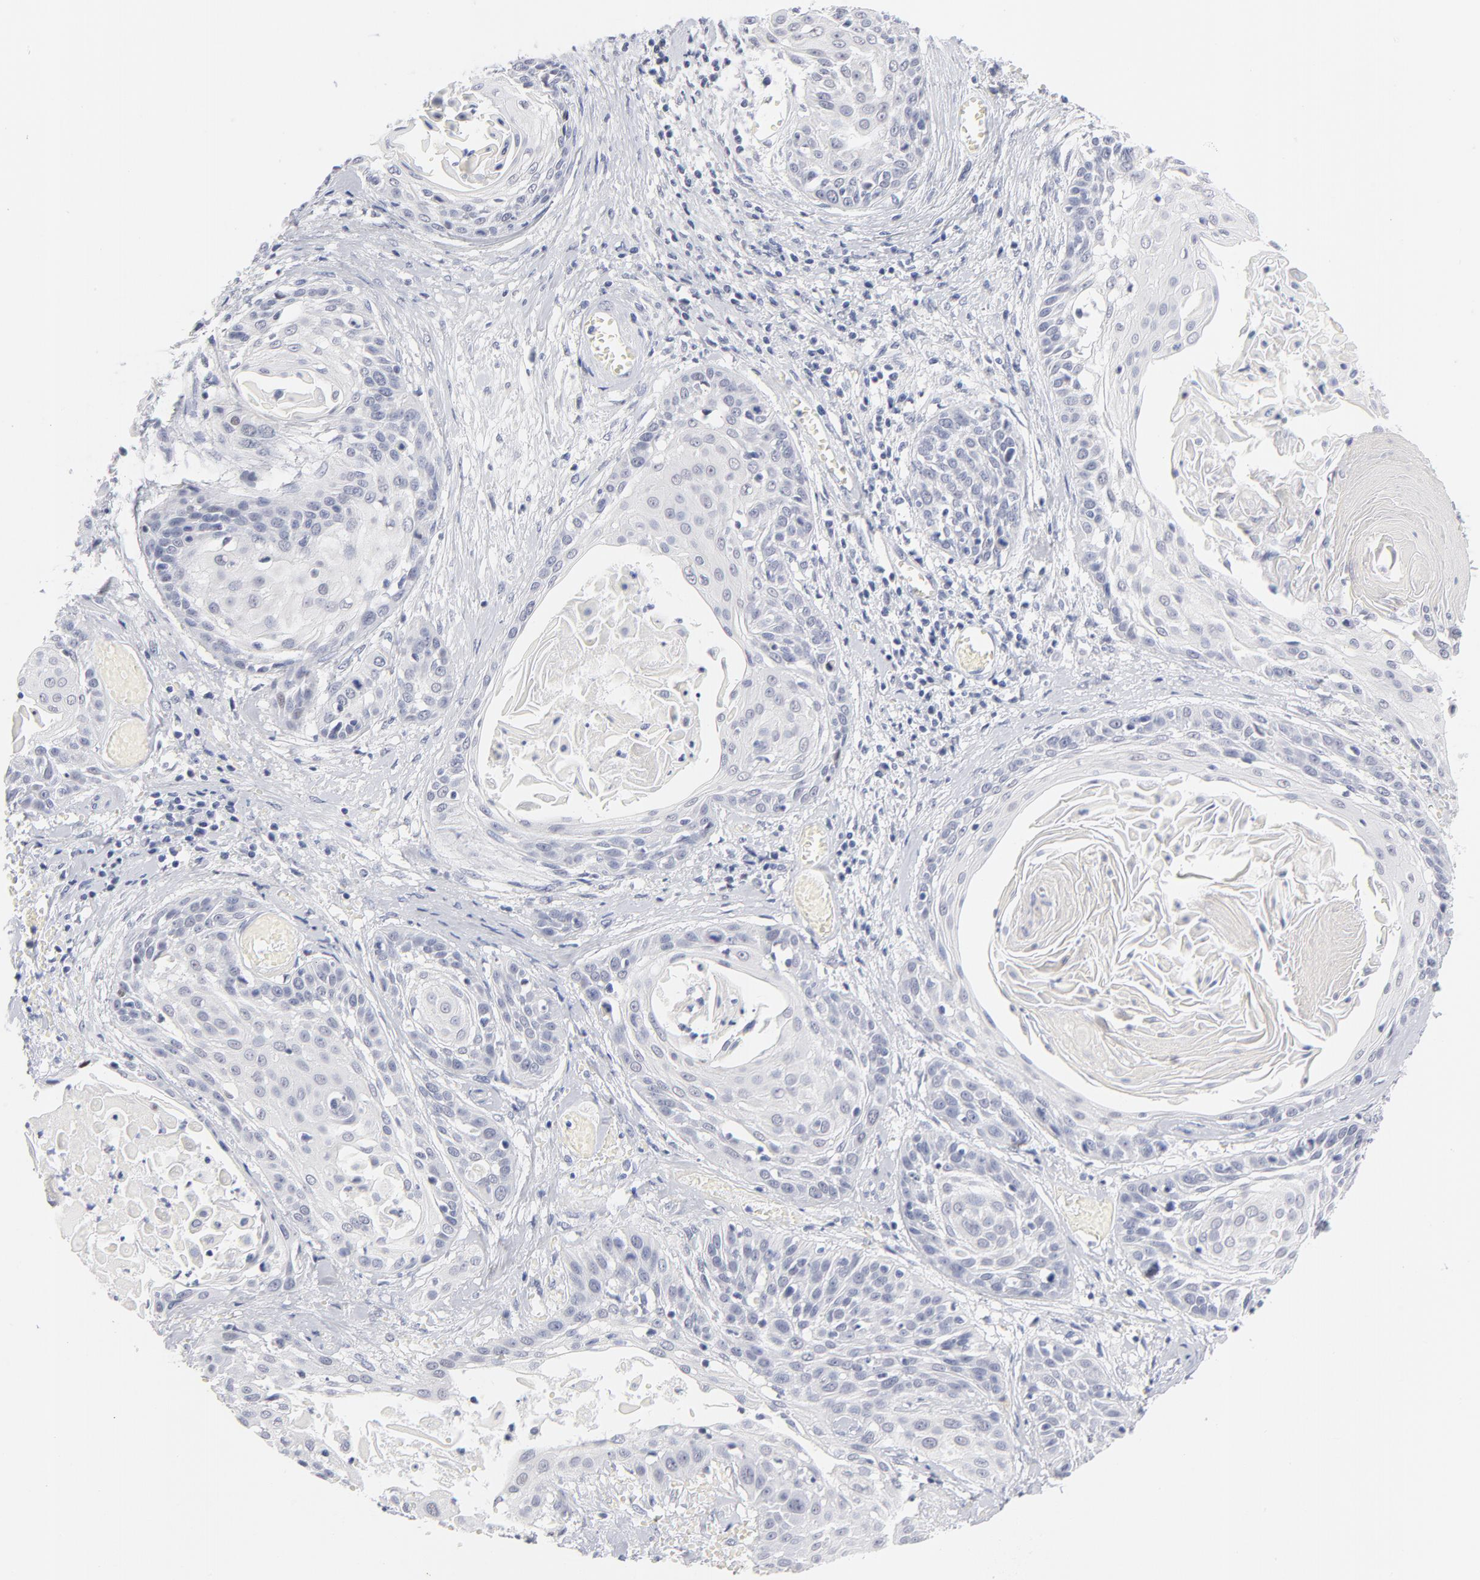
{"staining": {"intensity": "negative", "quantity": "none", "location": "none"}, "tissue": "cervical cancer", "cell_type": "Tumor cells", "image_type": "cancer", "snomed": [{"axis": "morphology", "description": "Squamous cell carcinoma, NOS"}, {"axis": "topography", "description": "Cervix"}], "caption": "Tumor cells are negative for brown protein staining in cervical cancer. Brightfield microscopy of immunohistochemistry stained with DAB (brown) and hematoxylin (blue), captured at high magnification.", "gene": "KHNYN", "patient": {"sex": "female", "age": 57}}